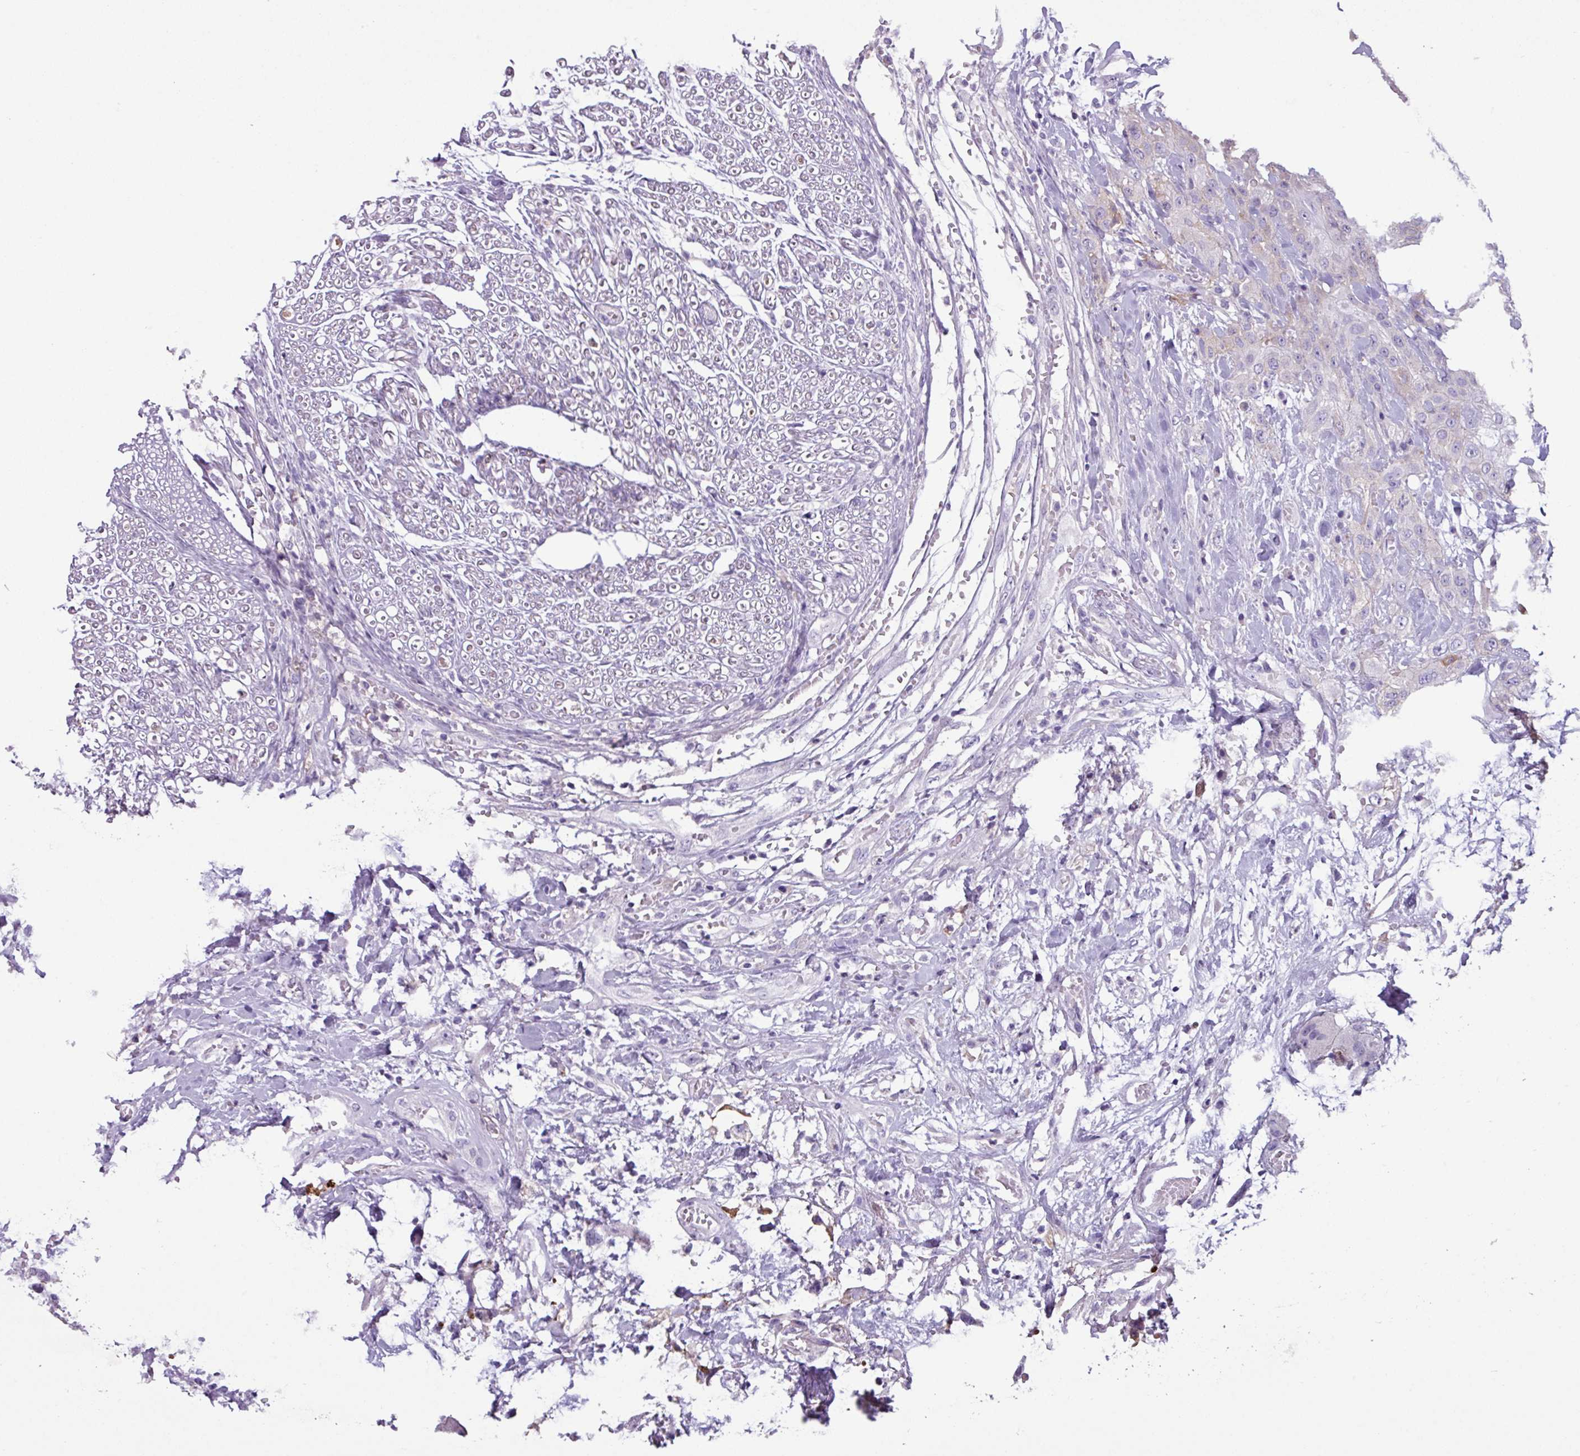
{"staining": {"intensity": "negative", "quantity": "none", "location": "none"}, "tissue": "head and neck cancer", "cell_type": "Tumor cells", "image_type": "cancer", "snomed": [{"axis": "morphology", "description": "Squamous cell carcinoma, NOS"}, {"axis": "topography", "description": "Head-Neck"}], "caption": "This is an IHC photomicrograph of head and neck cancer (squamous cell carcinoma). There is no positivity in tumor cells.", "gene": "CYSTM1", "patient": {"sex": "female", "age": 43}}